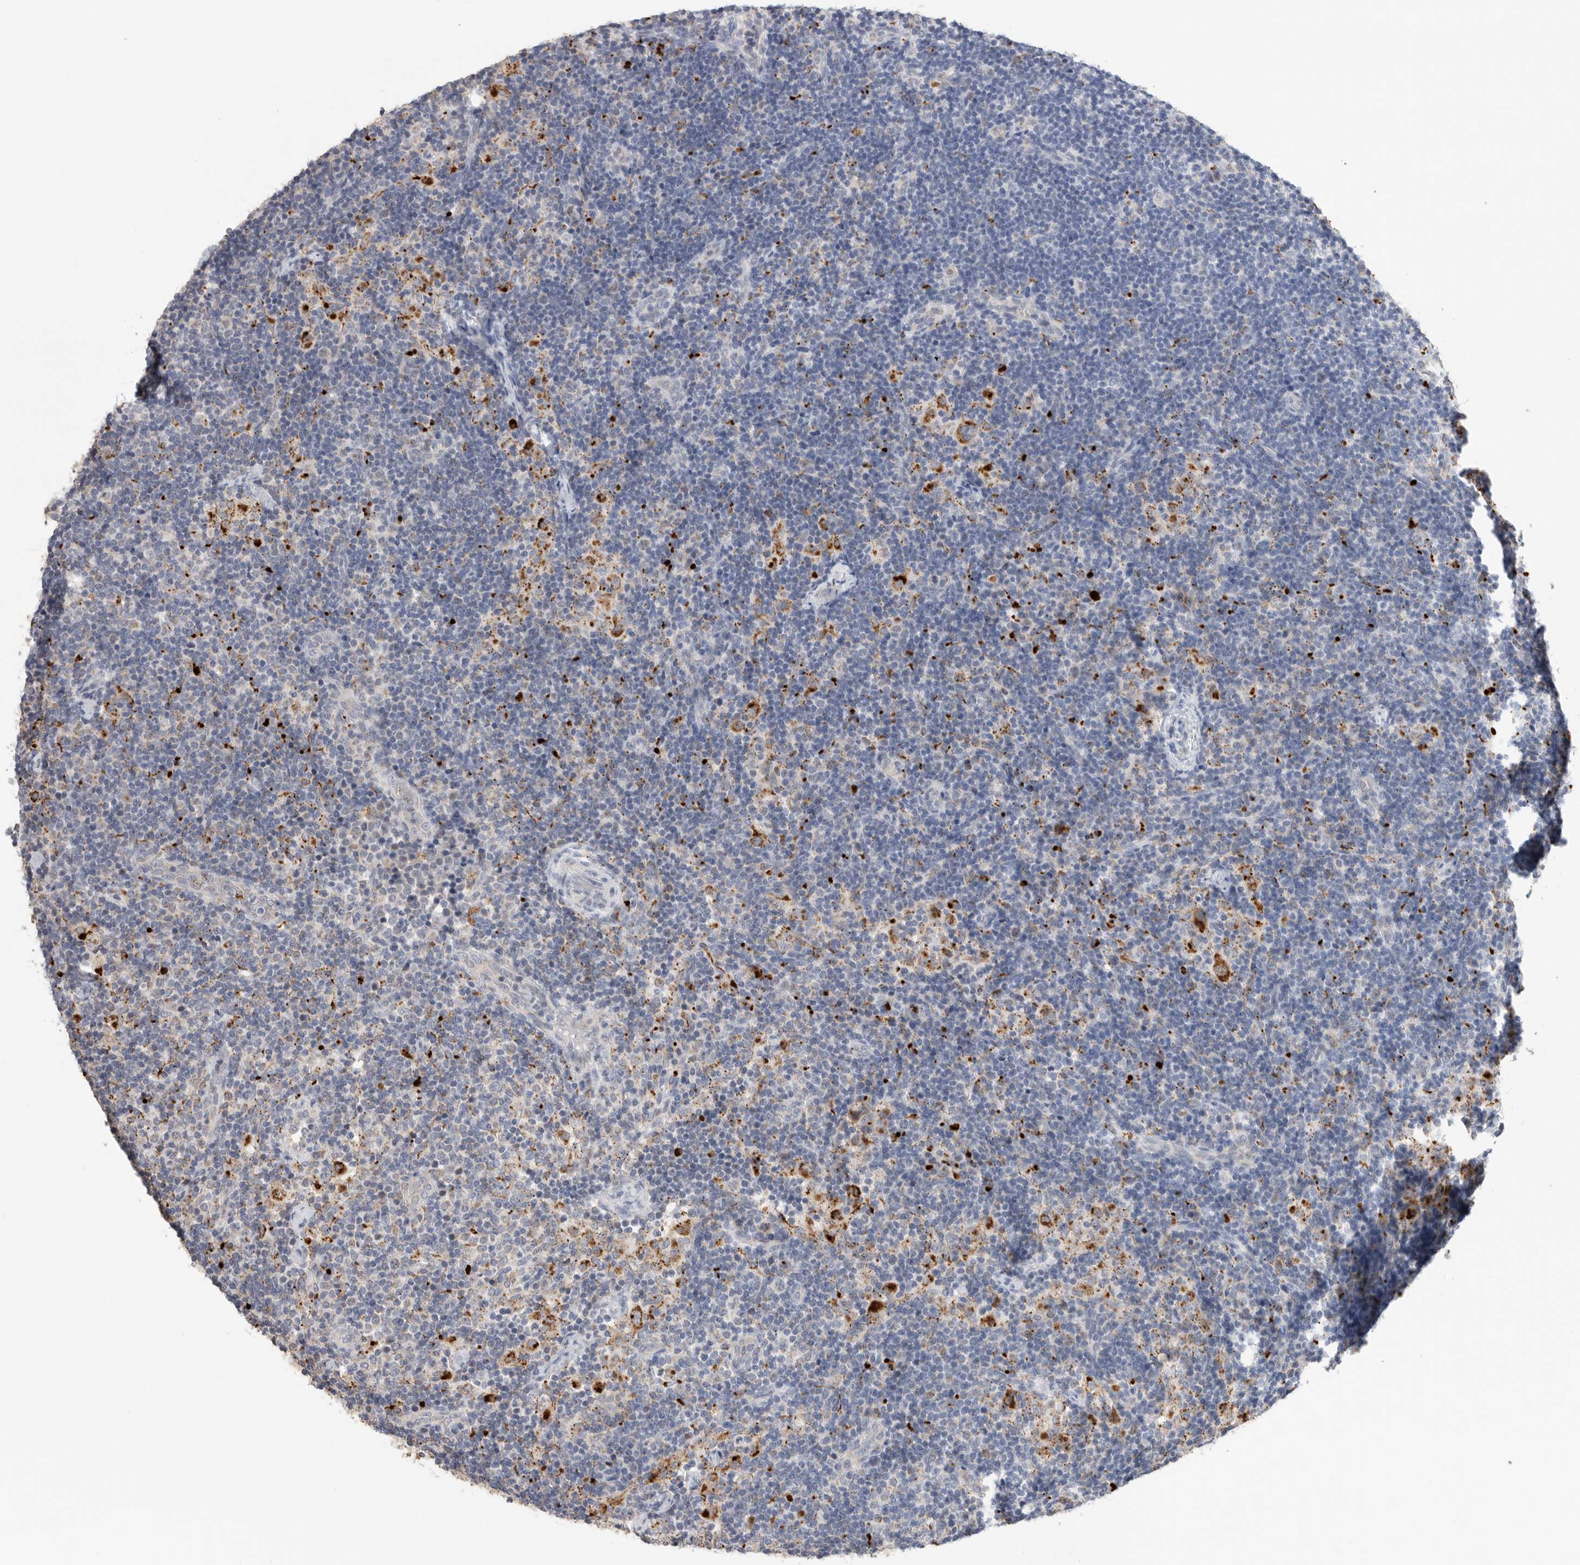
{"staining": {"intensity": "strong", "quantity": "<25%", "location": "cytoplasmic/membranous"}, "tissue": "lymph node", "cell_type": "Germinal center cells", "image_type": "normal", "snomed": [{"axis": "morphology", "description": "Normal tissue, NOS"}, {"axis": "topography", "description": "Lymph node"}], "caption": "Lymph node was stained to show a protein in brown. There is medium levels of strong cytoplasmic/membranous staining in approximately <25% of germinal center cells. (DAB (3,3'-diaminobenzidine) = brown stain, brightfield microscopy at high magnification).", "gene": "GGH", "patient": {"sex": "female", "age": 22}}